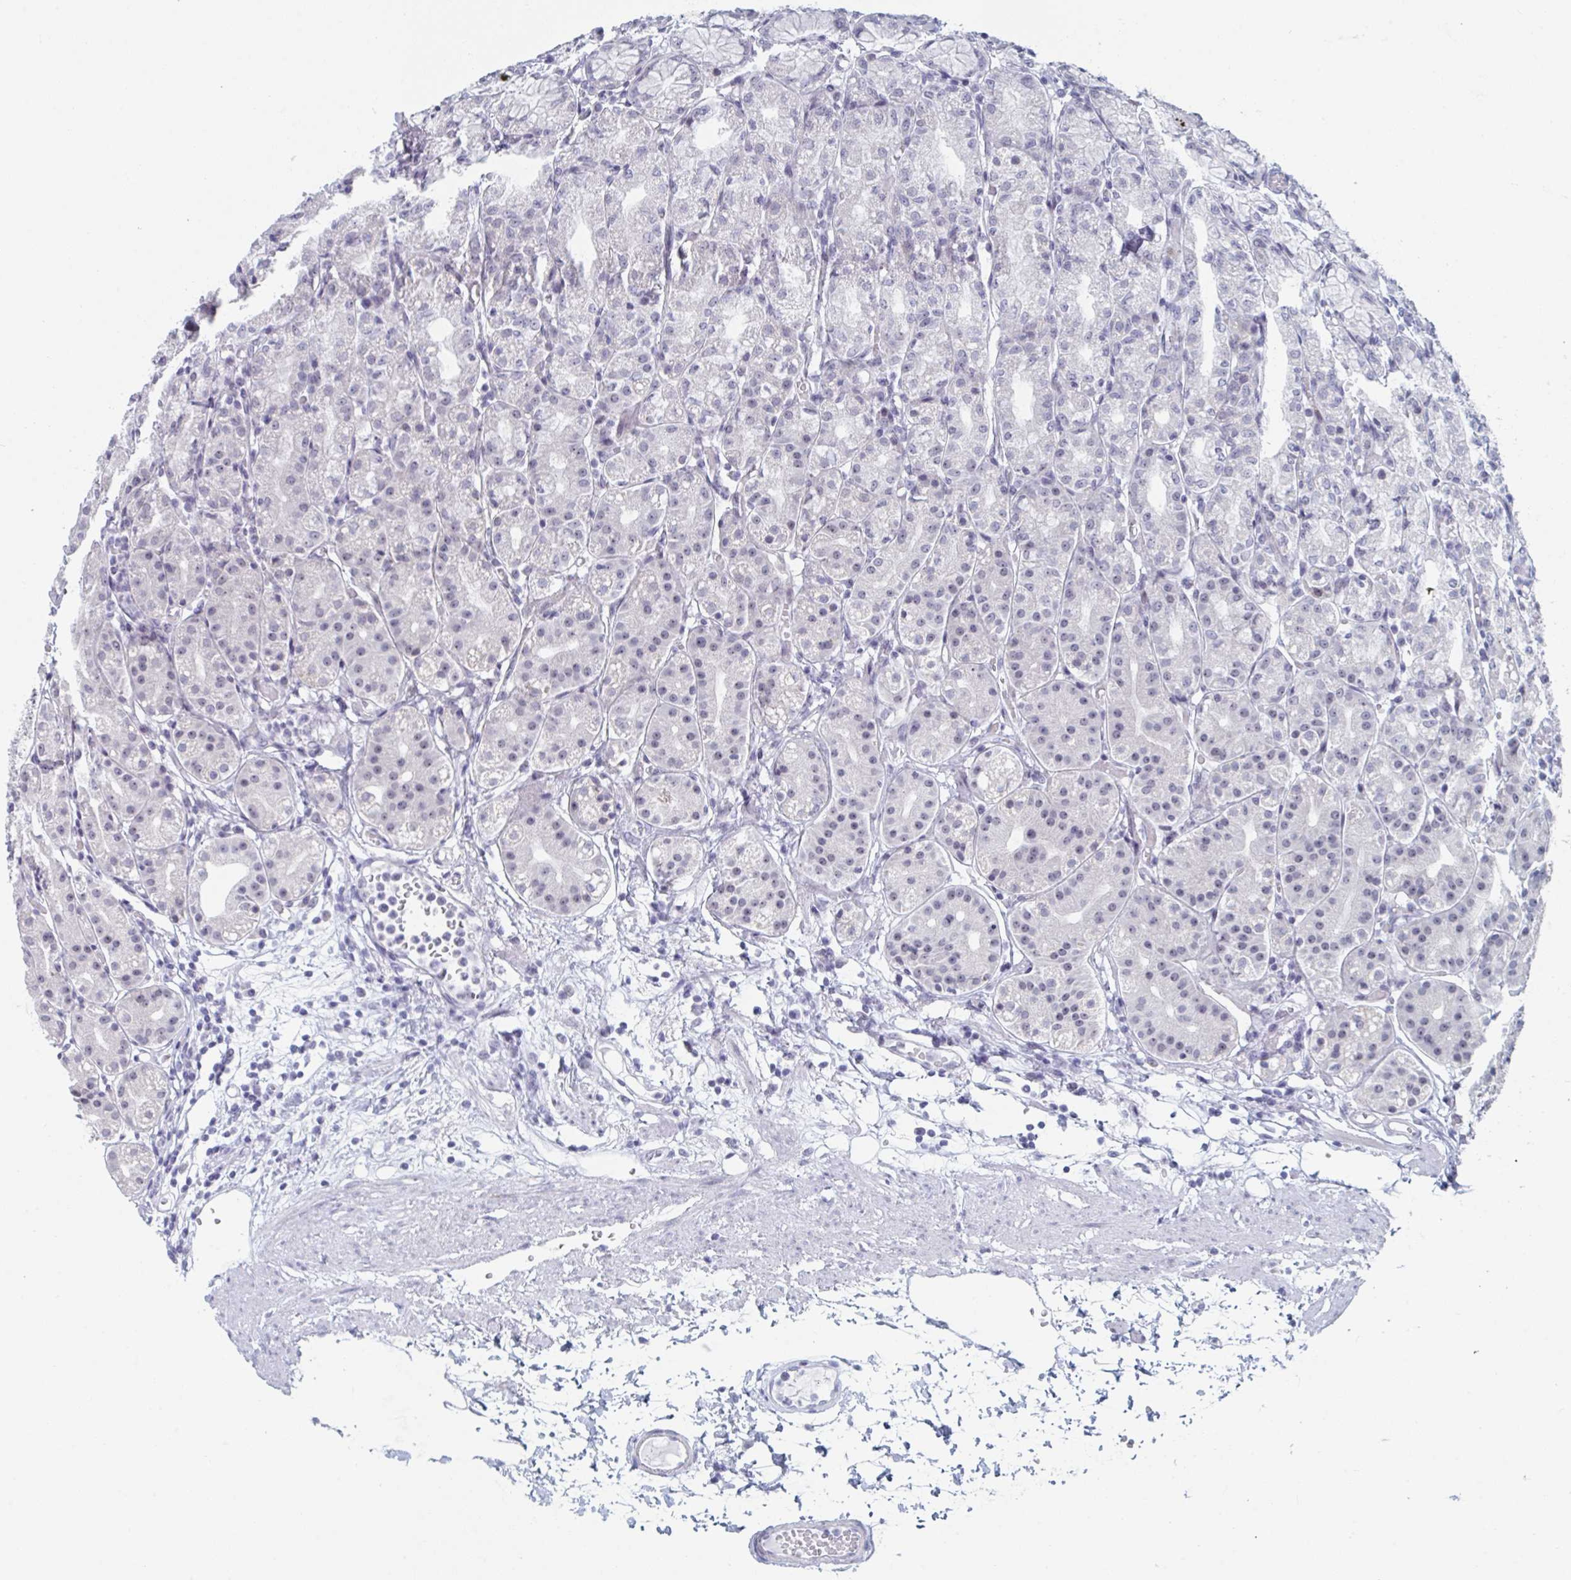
{"staining": {"intensity": "weak", "quantity": "25%-75%", "location": "nuclear"}, "tissue": "stomach", "cell_type": "Glandular cells", "image_type": "normal", "snomed": [{"axis": "morphology", "description": "Normal tissue, NOS"}, {"axis": "topography", "description": "Stomach"}], "caption": "Immunohistochemistry (IHC) staining of benign stomach, which reveals low levels of weak nuclear positivity in about 25%-75% of glandular cells indicating weak nuclear protein positivity. The staining was performed using DAB (3,3'-diaminobenzidine) (brown) for protein detection and nuclei were counterstained in hematoxylin (blue).", "gene": "NR1H2", "patient": {"sex": "female", "age": 57}}